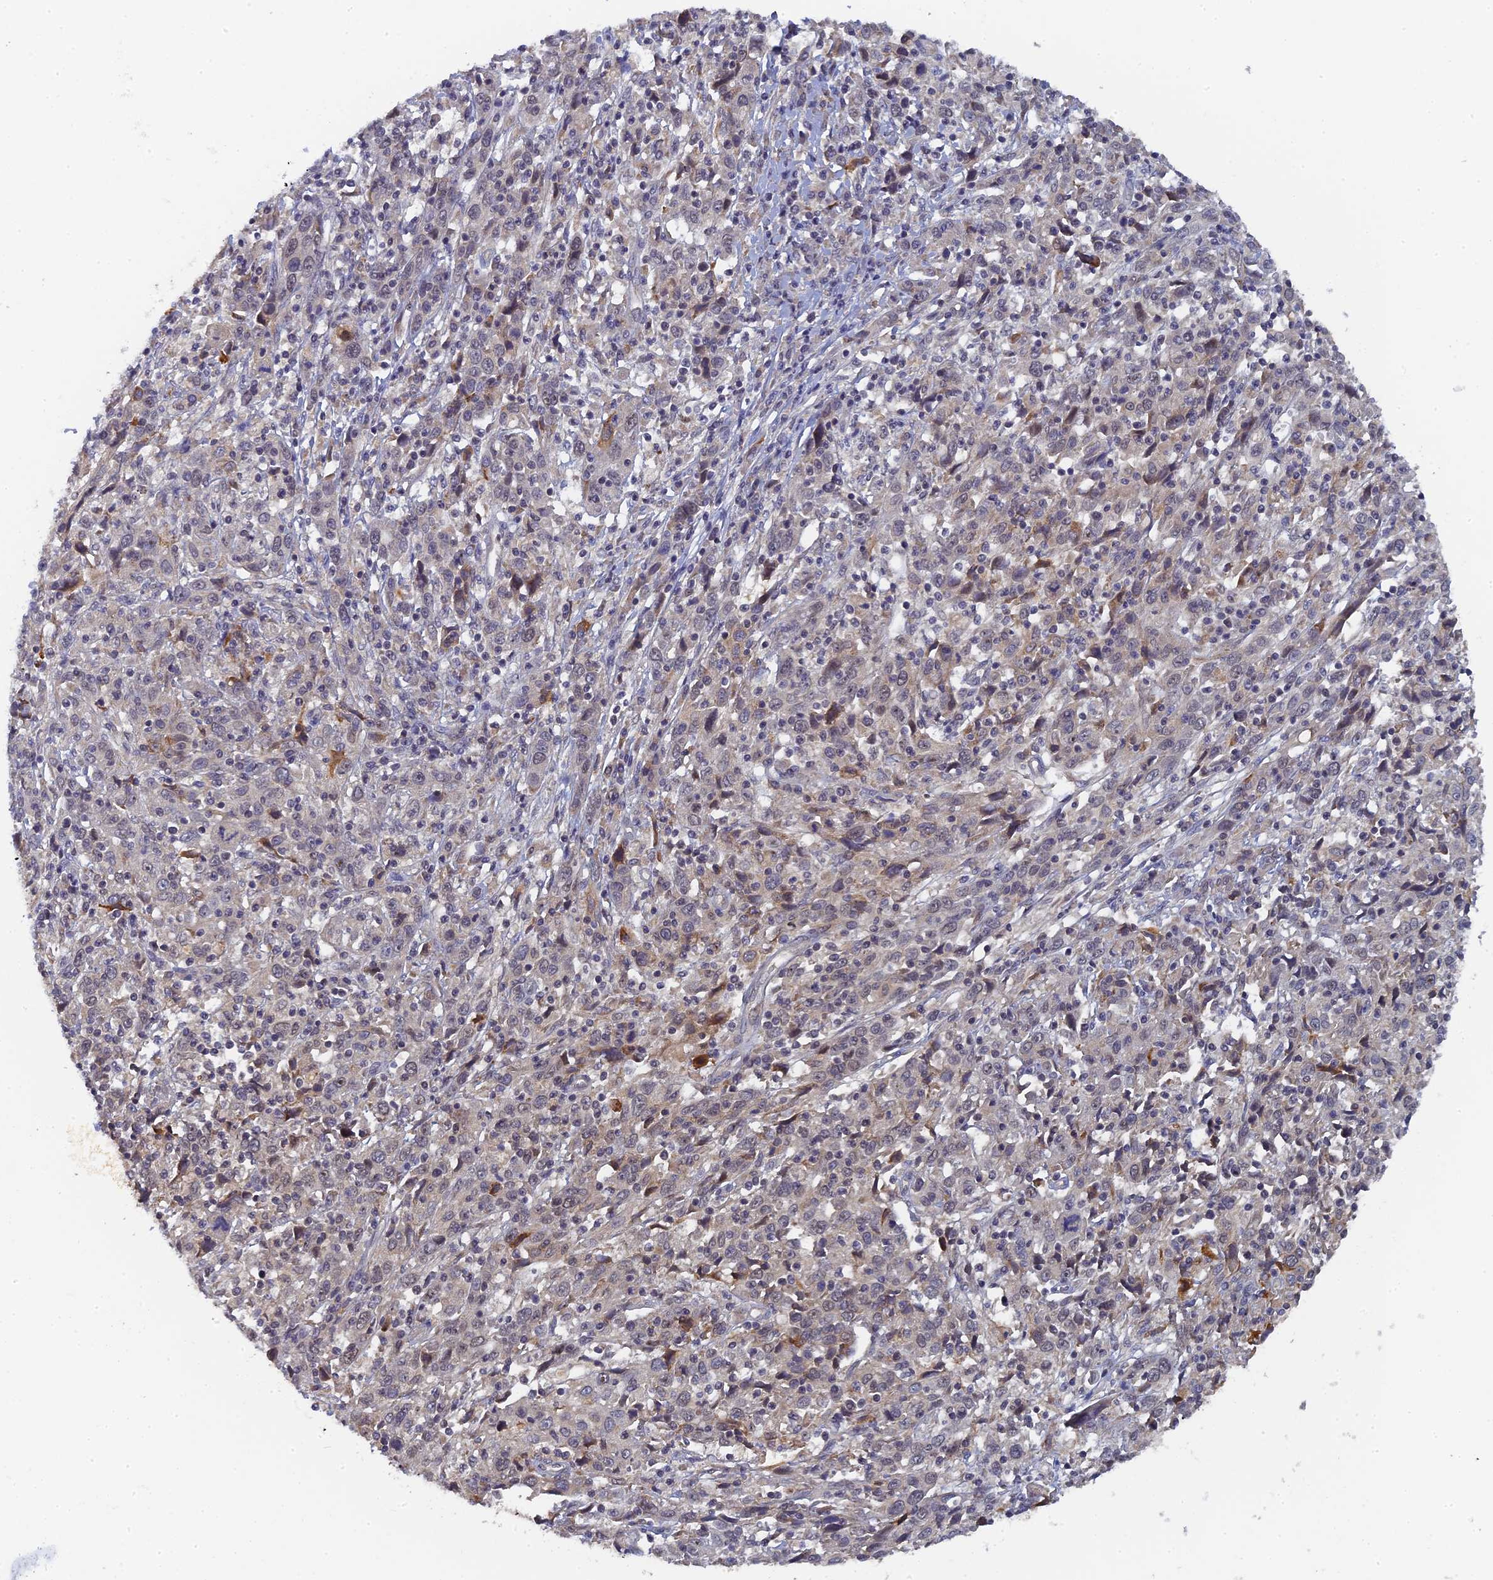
{"staining": {"intensity": "moderate", "quantity": "<25%", "location": "cytoplasmic/membranous"}, "tissue": "cervical cancer", "cell_type": "Tumor cells", "image_type": "cancer", "snomed": [{"axis": "morphology", "description": "Squamous cell carcinoma, NOS"}, {"axis": "topography", "description": "Cervix"}], "caption": "A micrograph showing moderate cytoplasmic/membranous expression in about <25% of tumor cells in cervical cancer, as visualized by brown immunohistochemical staining.", "gene": "MIGA2", "patient": {"sex": "female", "age": 46}}